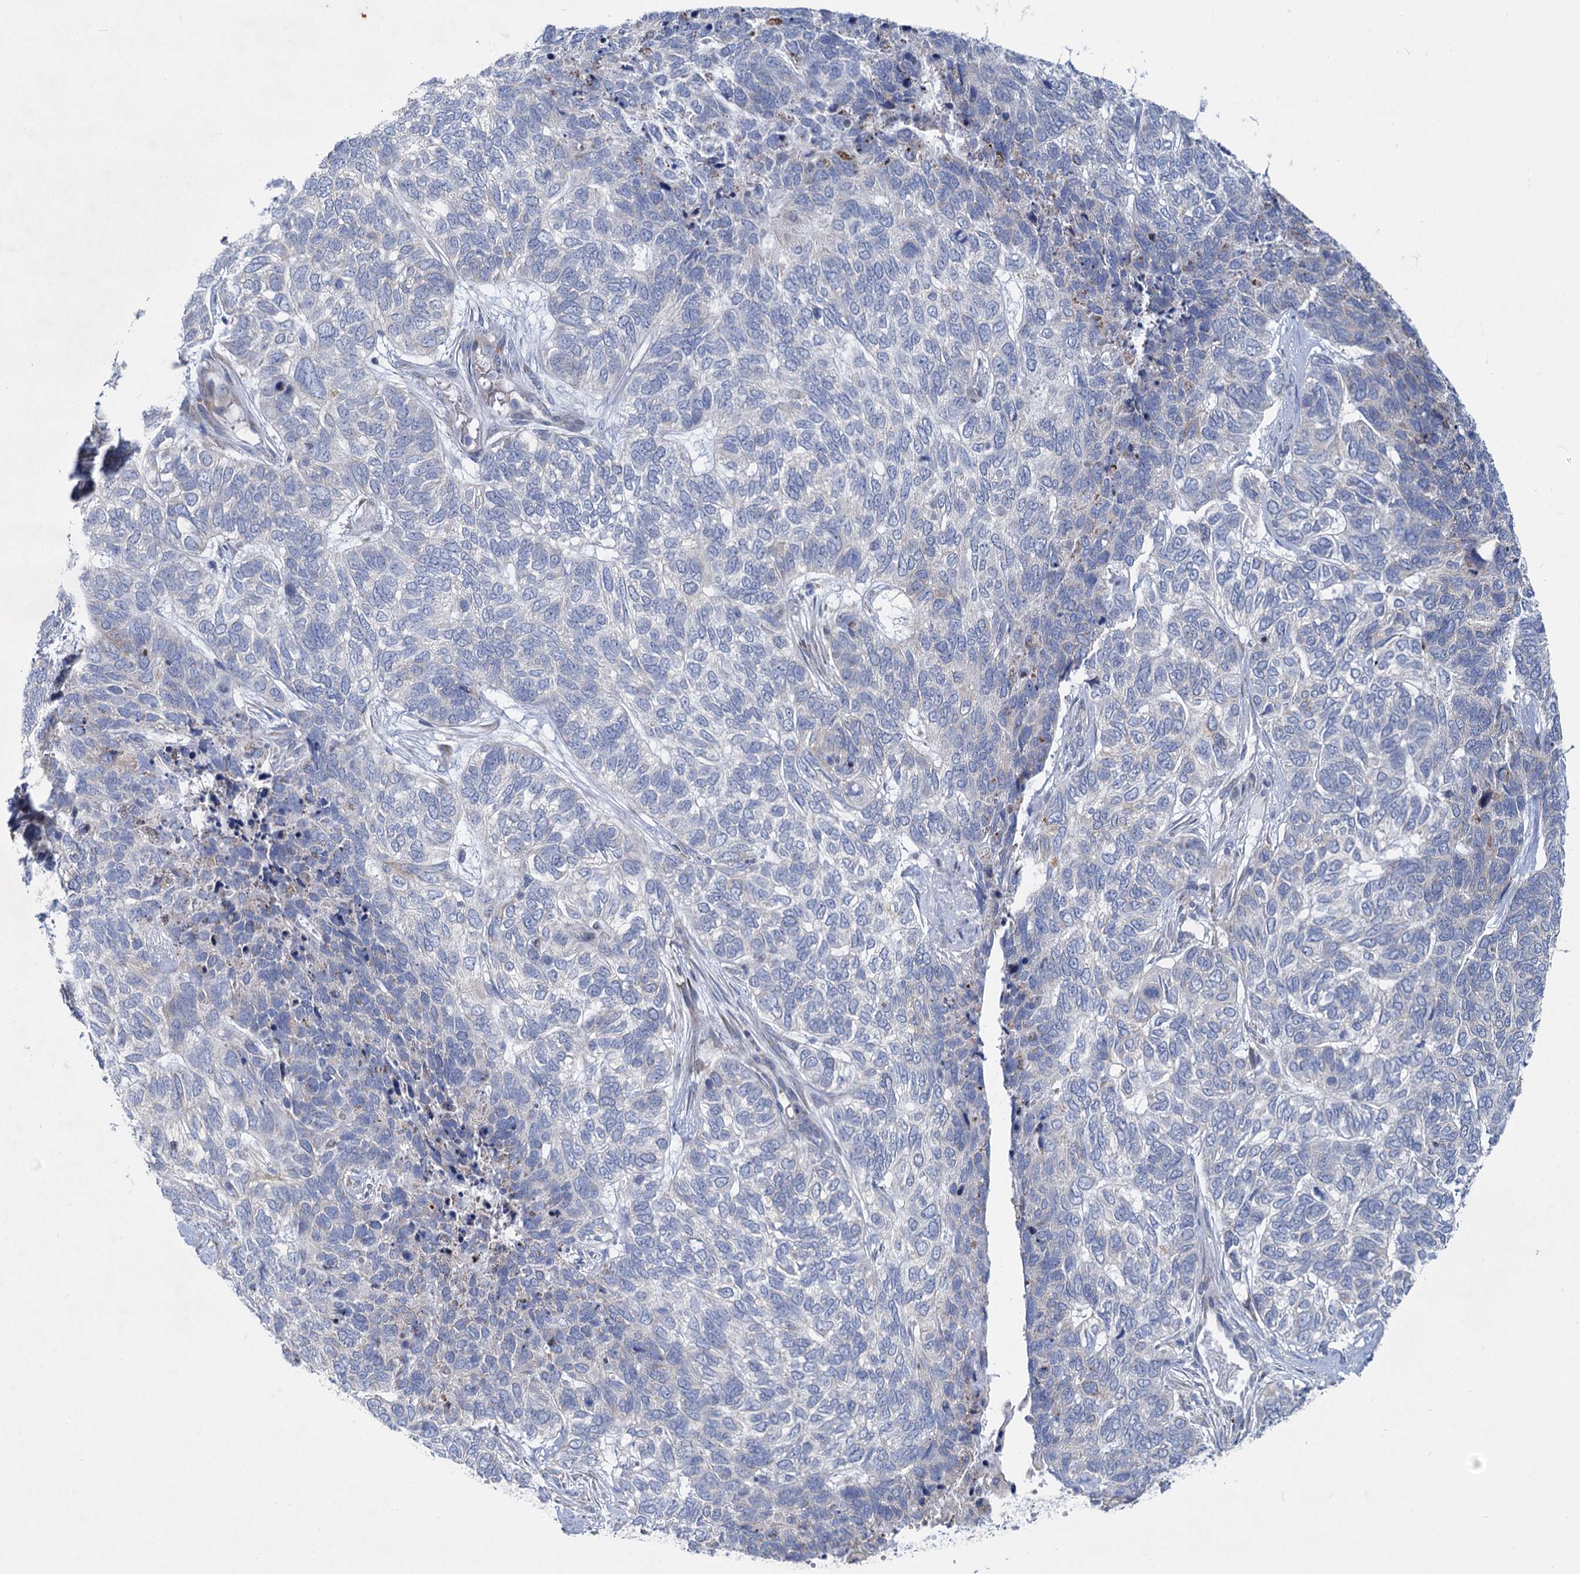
{"staining": {"intensity": "negative", "quantity": "none", "location": "none"}, "tissue": "skin cancer", "cell_type": "Tumor cells", "image_type": "cancer", "snomed": [{"axis": "morphology", "description": "Basal cell carcinoma"}, {"axis": "topography", "description": "Skin"}], "caption": "There is no significant positivity in tumor cells of skin cancer (basal cell carcinoma).", "gene": "PRSS35", "patient": {"sex": "female", "age": 65}}